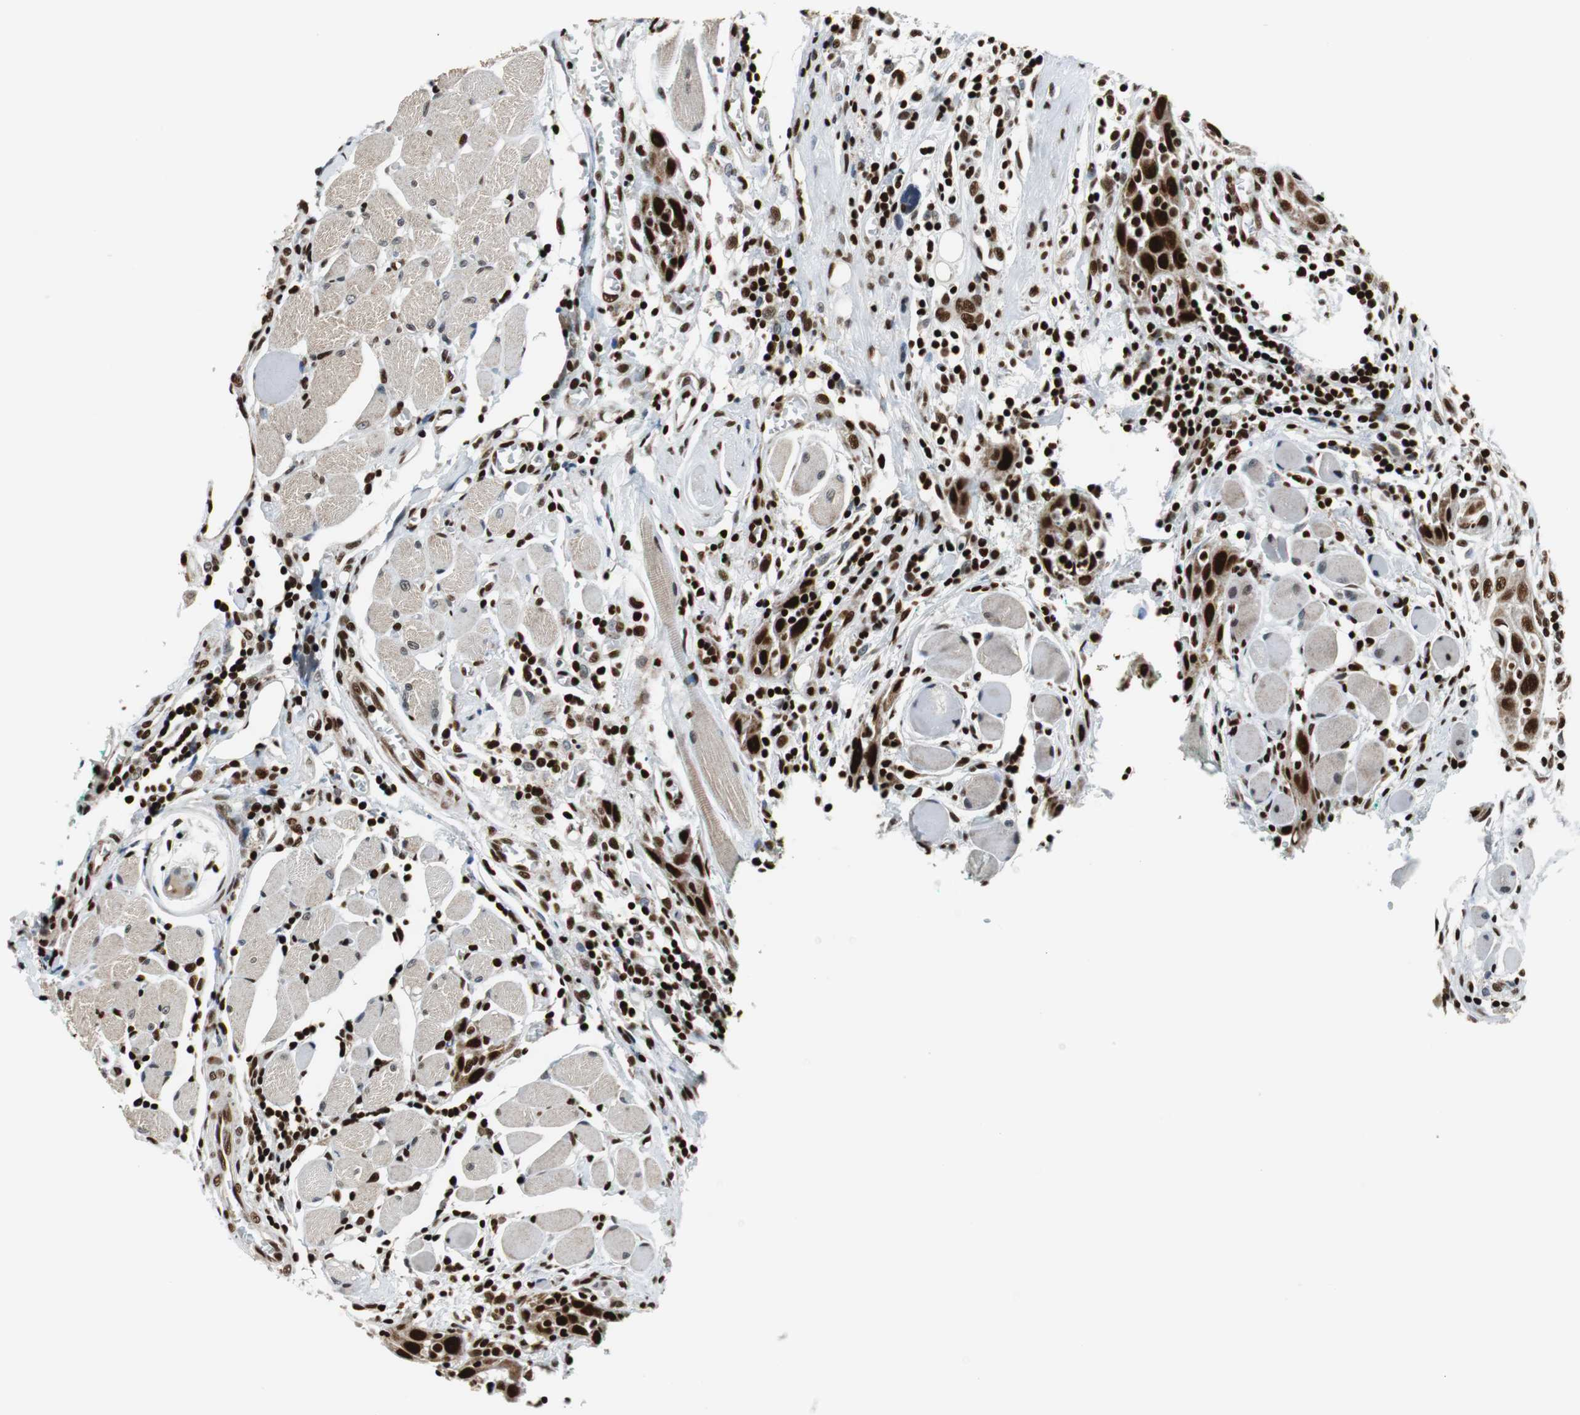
{"staining": {"intensity": "strong", "quantity": ">75%", "location": "nuclear"}, "tissue": "head and neck cancer", "cell_type": "Tumor cells", "image_type": "cancer", "snomed": [{"axis": "morphology", "description": "Squamous cell carcinoma, NOS"}, {"axis": "topography", "description": "Oral tissue"}, {"axis": "topography", "description": "Head-Neck"}], "caption": "Protein expression by immunohistochemistry reveals strong nuclear expression in approximately >75% of tumor cells in head and neck cancer.", "gene": "HDAC1", "patient": {"sex": "female", "age": 50}}